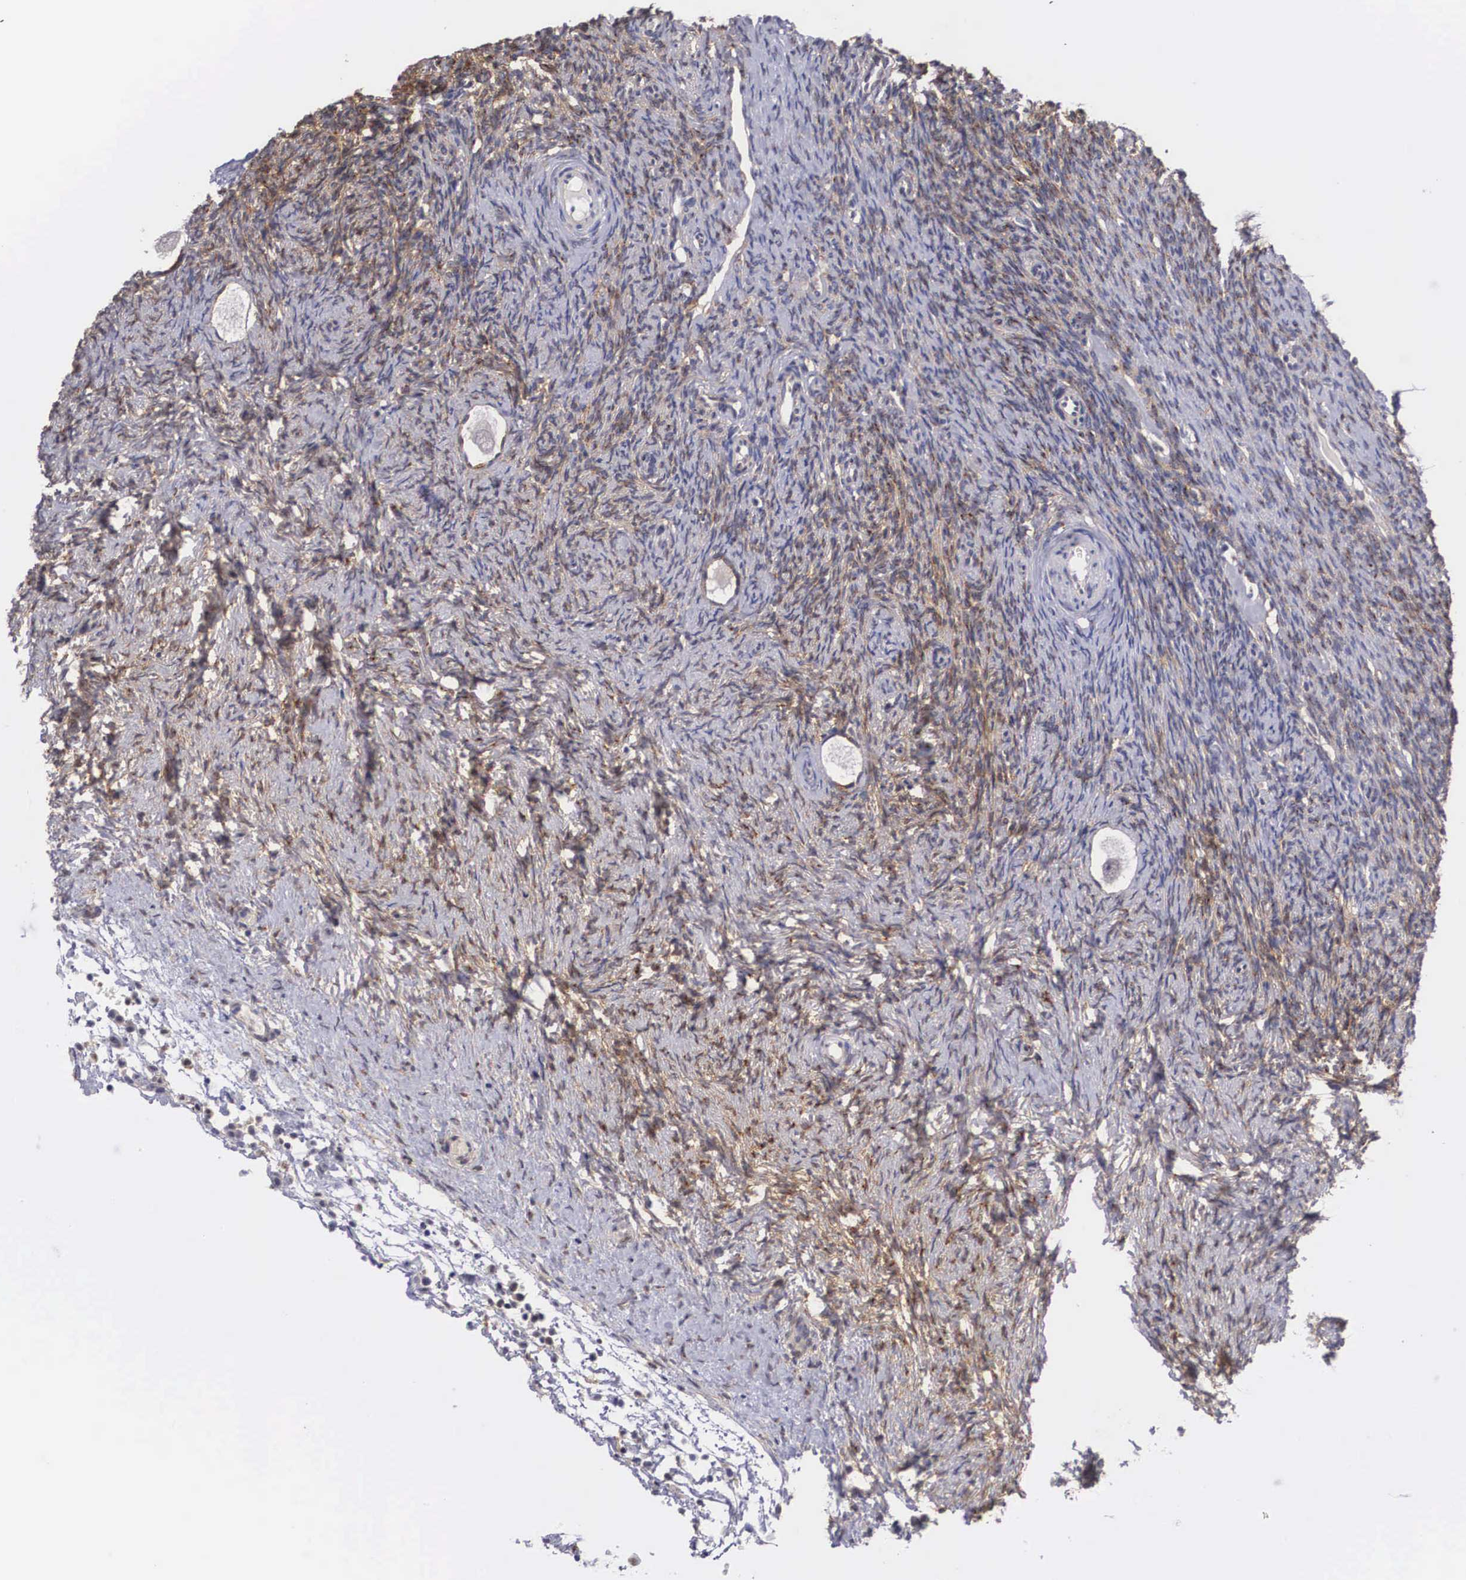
{"staining": {"intensity": "weak", "quantity": "25%-75%", "location": "cytoplasmic/membranous"}, "tissue": "ovary", "cell_type": "Ovarian stroma cells", "image_type": "normal", "snomed": [{"axis": "morphology", "description": "Normal tissue, NOS"}, {"axis": "topography", "description": "Ovary"}], "caption": "A high-resolution histopathology image shows immunohistochemistry staining of benign ovary, which displays weak cytoplasmic/membranous staining in about 25%-75% of ovarian stroma cells. (IHC, brightfield microscopy, high magnification).", "gene": "NR4A2", "patient": {"sex": "female", "age": 32}}